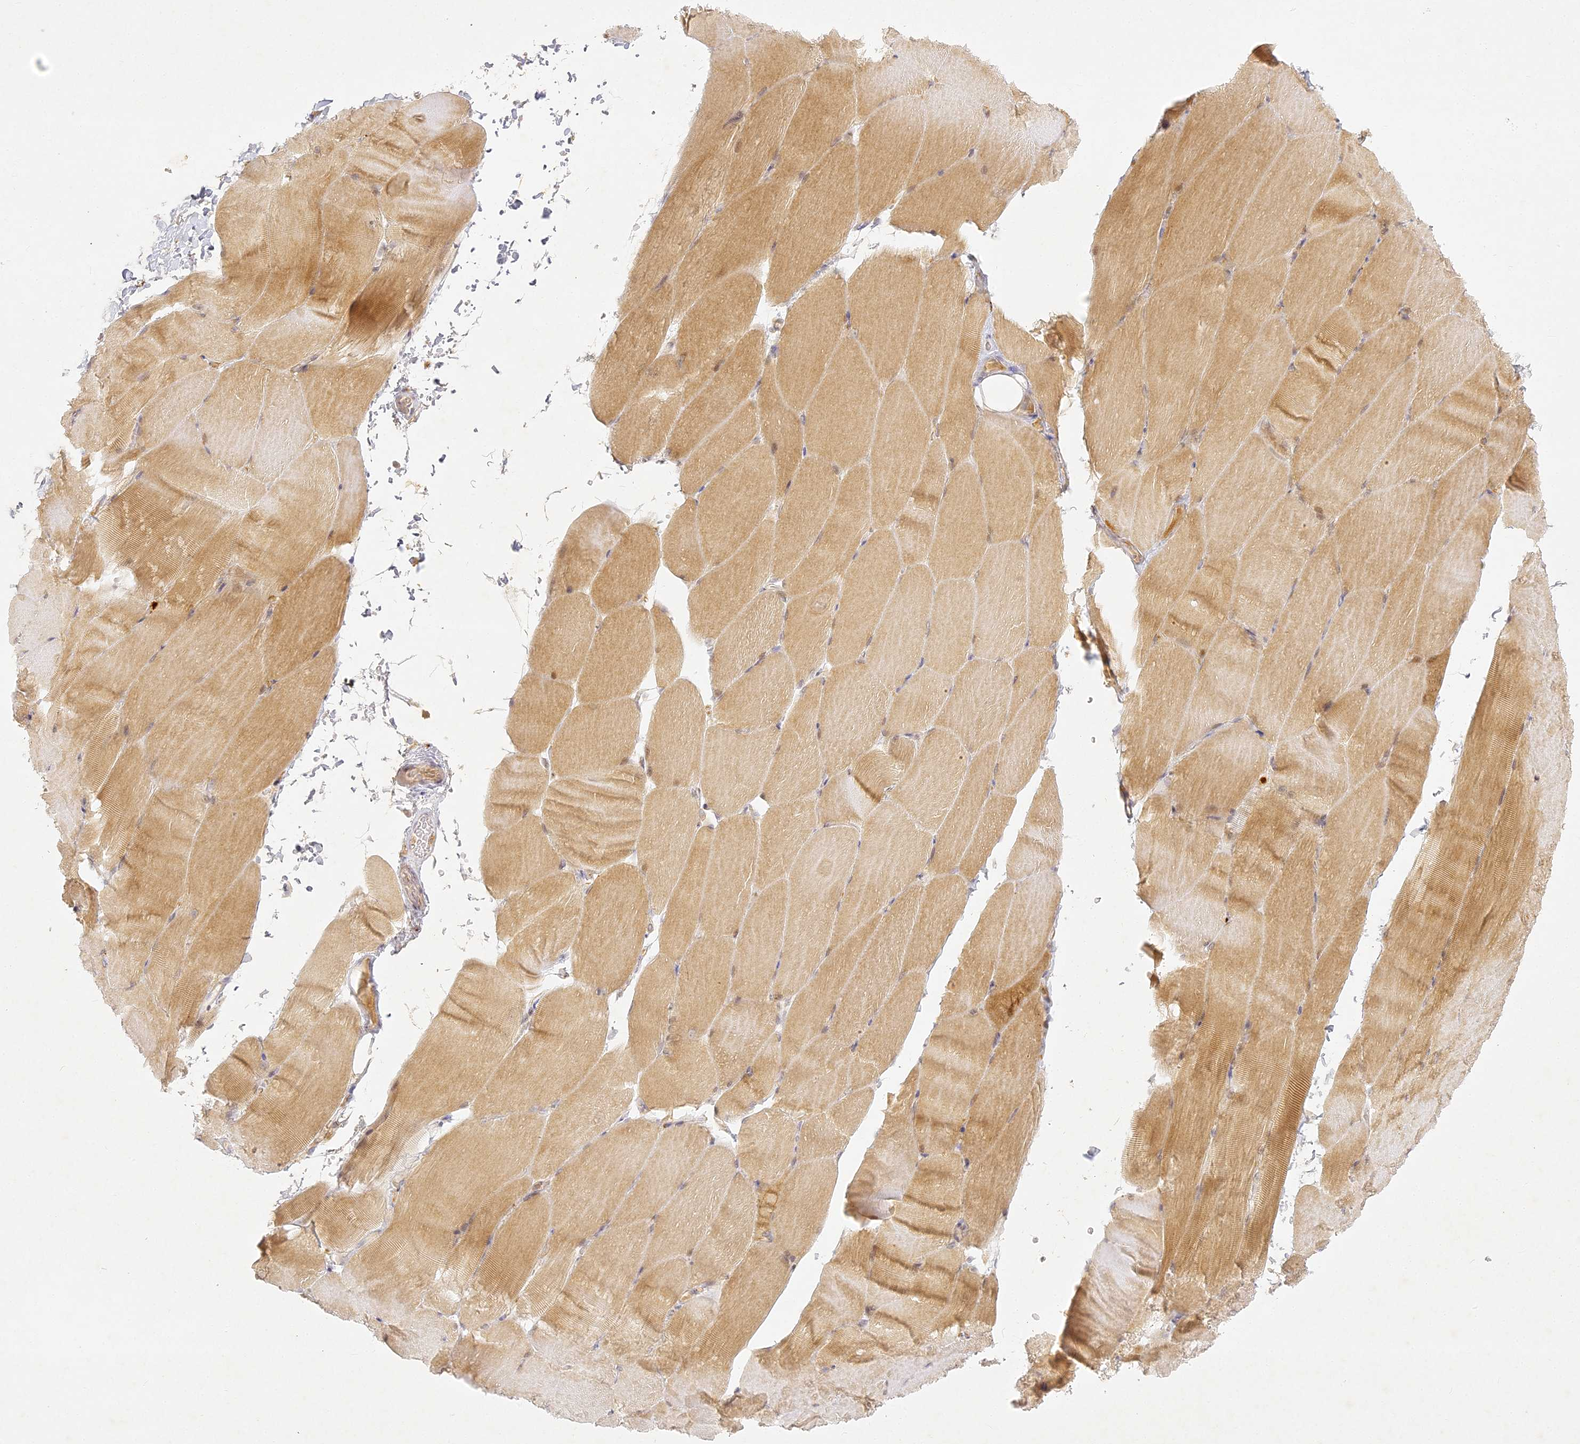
{"staining": {"intensity": "moderate", "quantity": ">75%", "location": "cytoplasmic/membranous,nuclear"}, "tissue": "skeletal muscle", "cell_type": "Myocytes", "image_type": "normal", "snomed": [{"axis": "morphology", "description": "Normal tissue, NOS"}, {"axis": "topography", "description": "Skeletal muscle"}, {"axis": "topography", "description": "Parathyroid gland"}], "caption": "Immunohistochemical staining of unremarkable human skeletal muscle shows medium levels of moderate cytoplasmic/membranous,nuclear expression in about >75% of myocytes. Ihc stains the protein of interest in brown and the nuclei are stained blue.", "gene": "SLC30A5", "patient": {"sex": "female", "age": 37}}